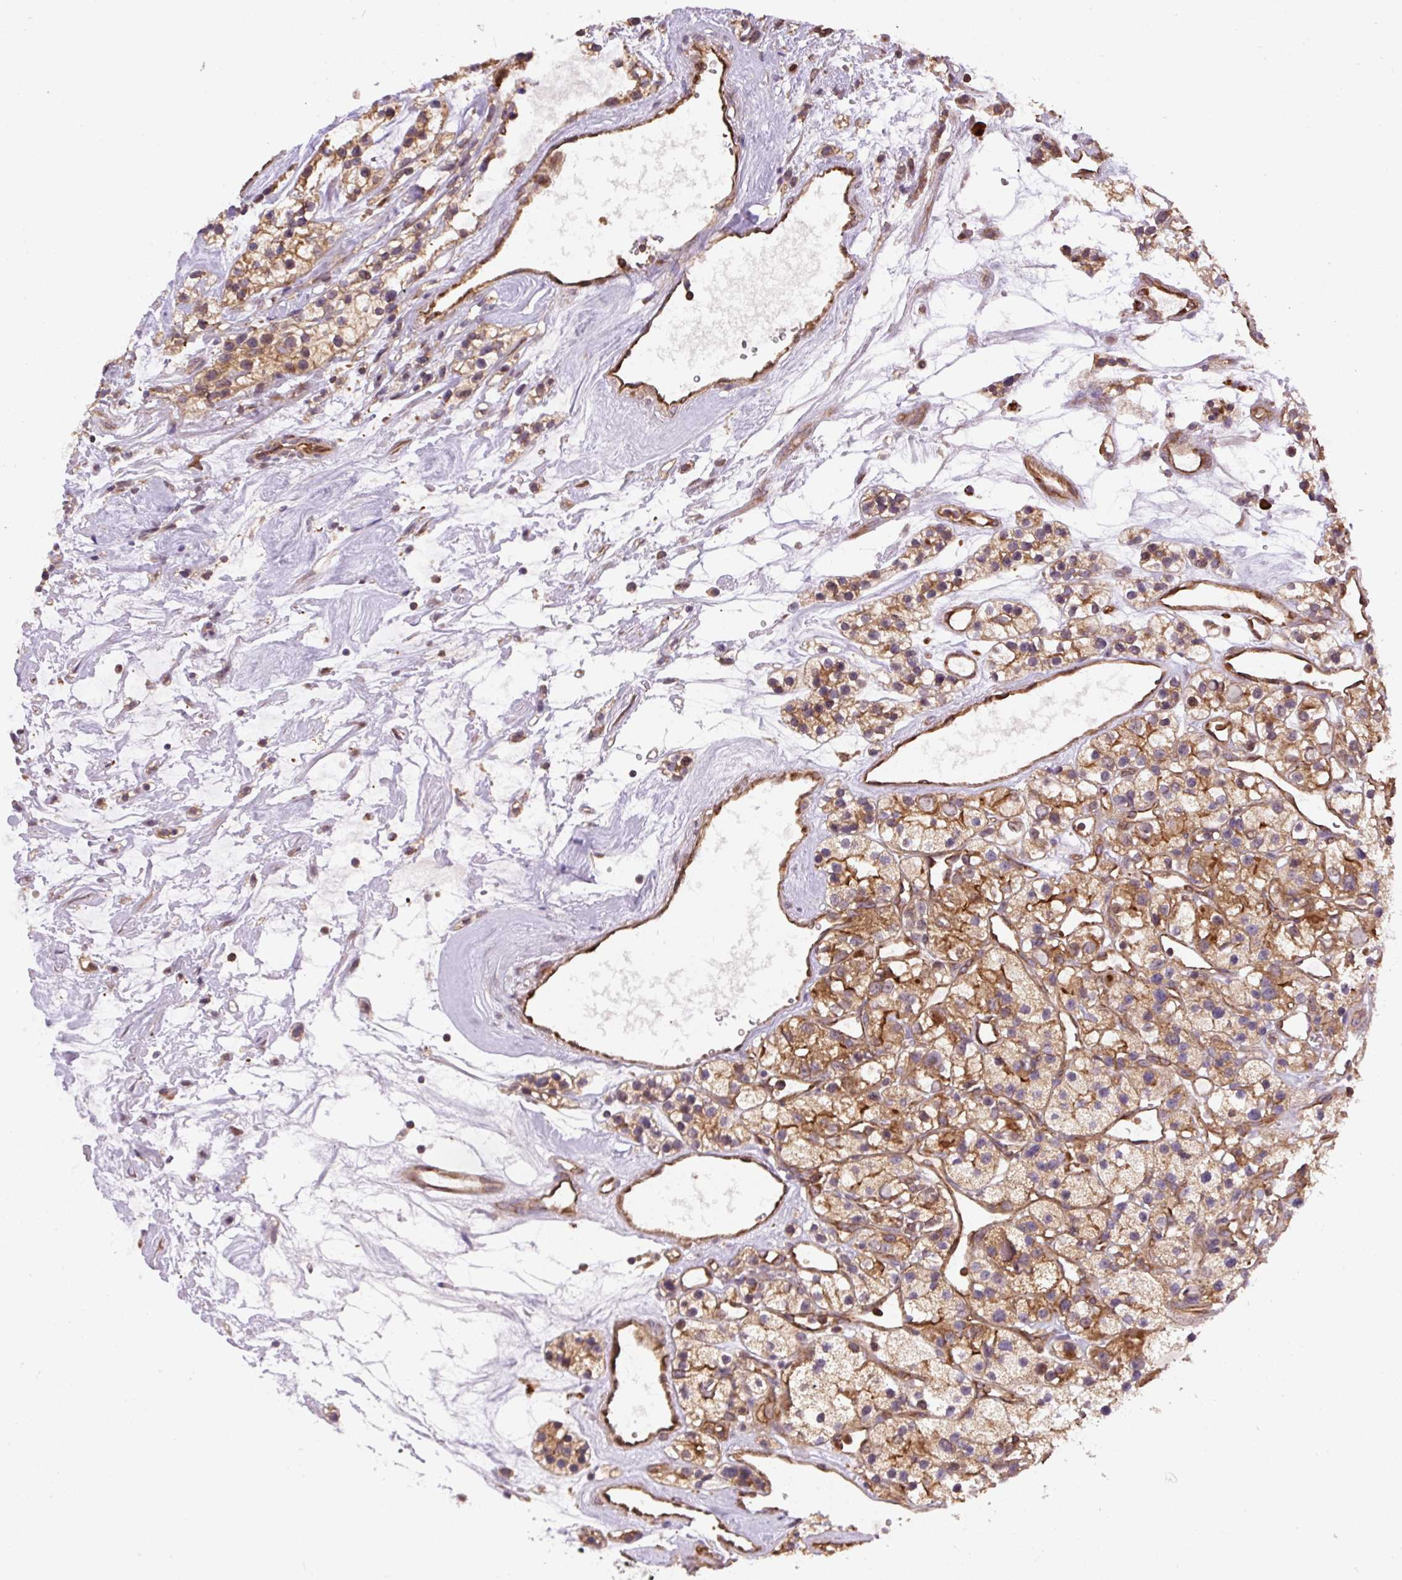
{"staining": {"intensity": "moderate", "quantity": ">75%", "location": "cytoplasmic/membranous"}, "tissue": "renal cancer", "cell_type": "Tumor cells", "image_type": "cancer", "snomed": [{"axis": "morphology", "description": "Adenocarcinoma, NOS"}, {"axis": "topography", "description": "Kidney"}], "caption": "Tumor cells display medium levels of moderate cytoplasmic/membranous positivity in about >75% of cells in renal adenocarcinoma. The staining was performed using DAB (3,3'-diaminobenzidine) to visualize the protein expression in brown, while the nuclei were stained in blue with hematoxylin (Magnification: 20x).", "gene": "PPME1", "patient": {"sex": "female", "age": 57}}